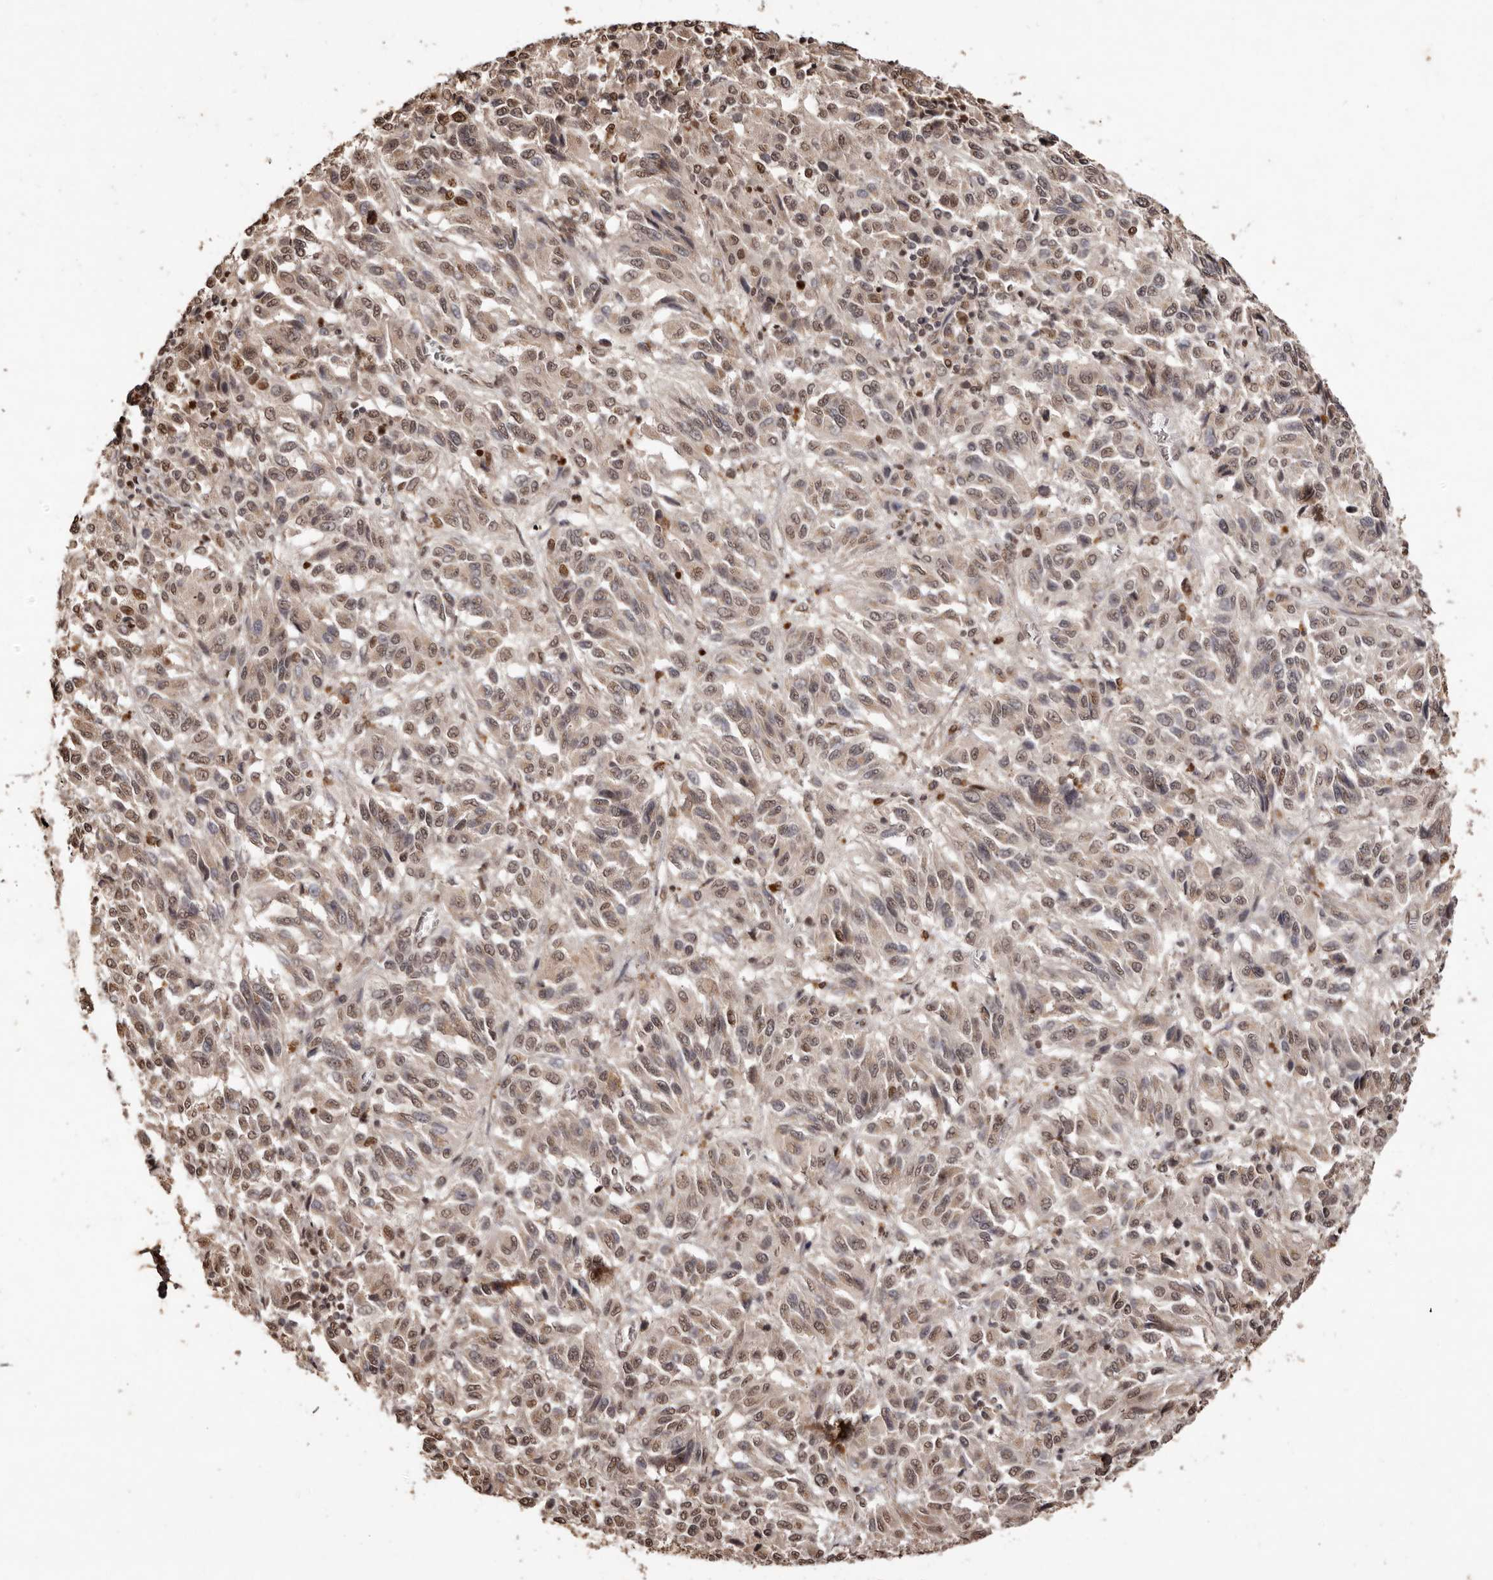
{"staining": {"intensity": "moderate", "quantity": "25%-75%", "location": "cytoplasmic/membranous,nuclear"}, "tissue": "melanoma", "cell_type": "Tumor cells", "image_type": "cancer", "snomed": [{"axis": "morphology", "description": "Malignant melanoma, Metastatic site"}, {"axis": "topography", "description": "Lung"}], "caption": "Human melanoma stained with a brown dye displays moderate cytoplasmic/membranous and nuclear positive positivity in approximately 25%-75% of tumor cells.", "gene": "NOTCH1", "patient": {"sex": "male", "age": 64}}